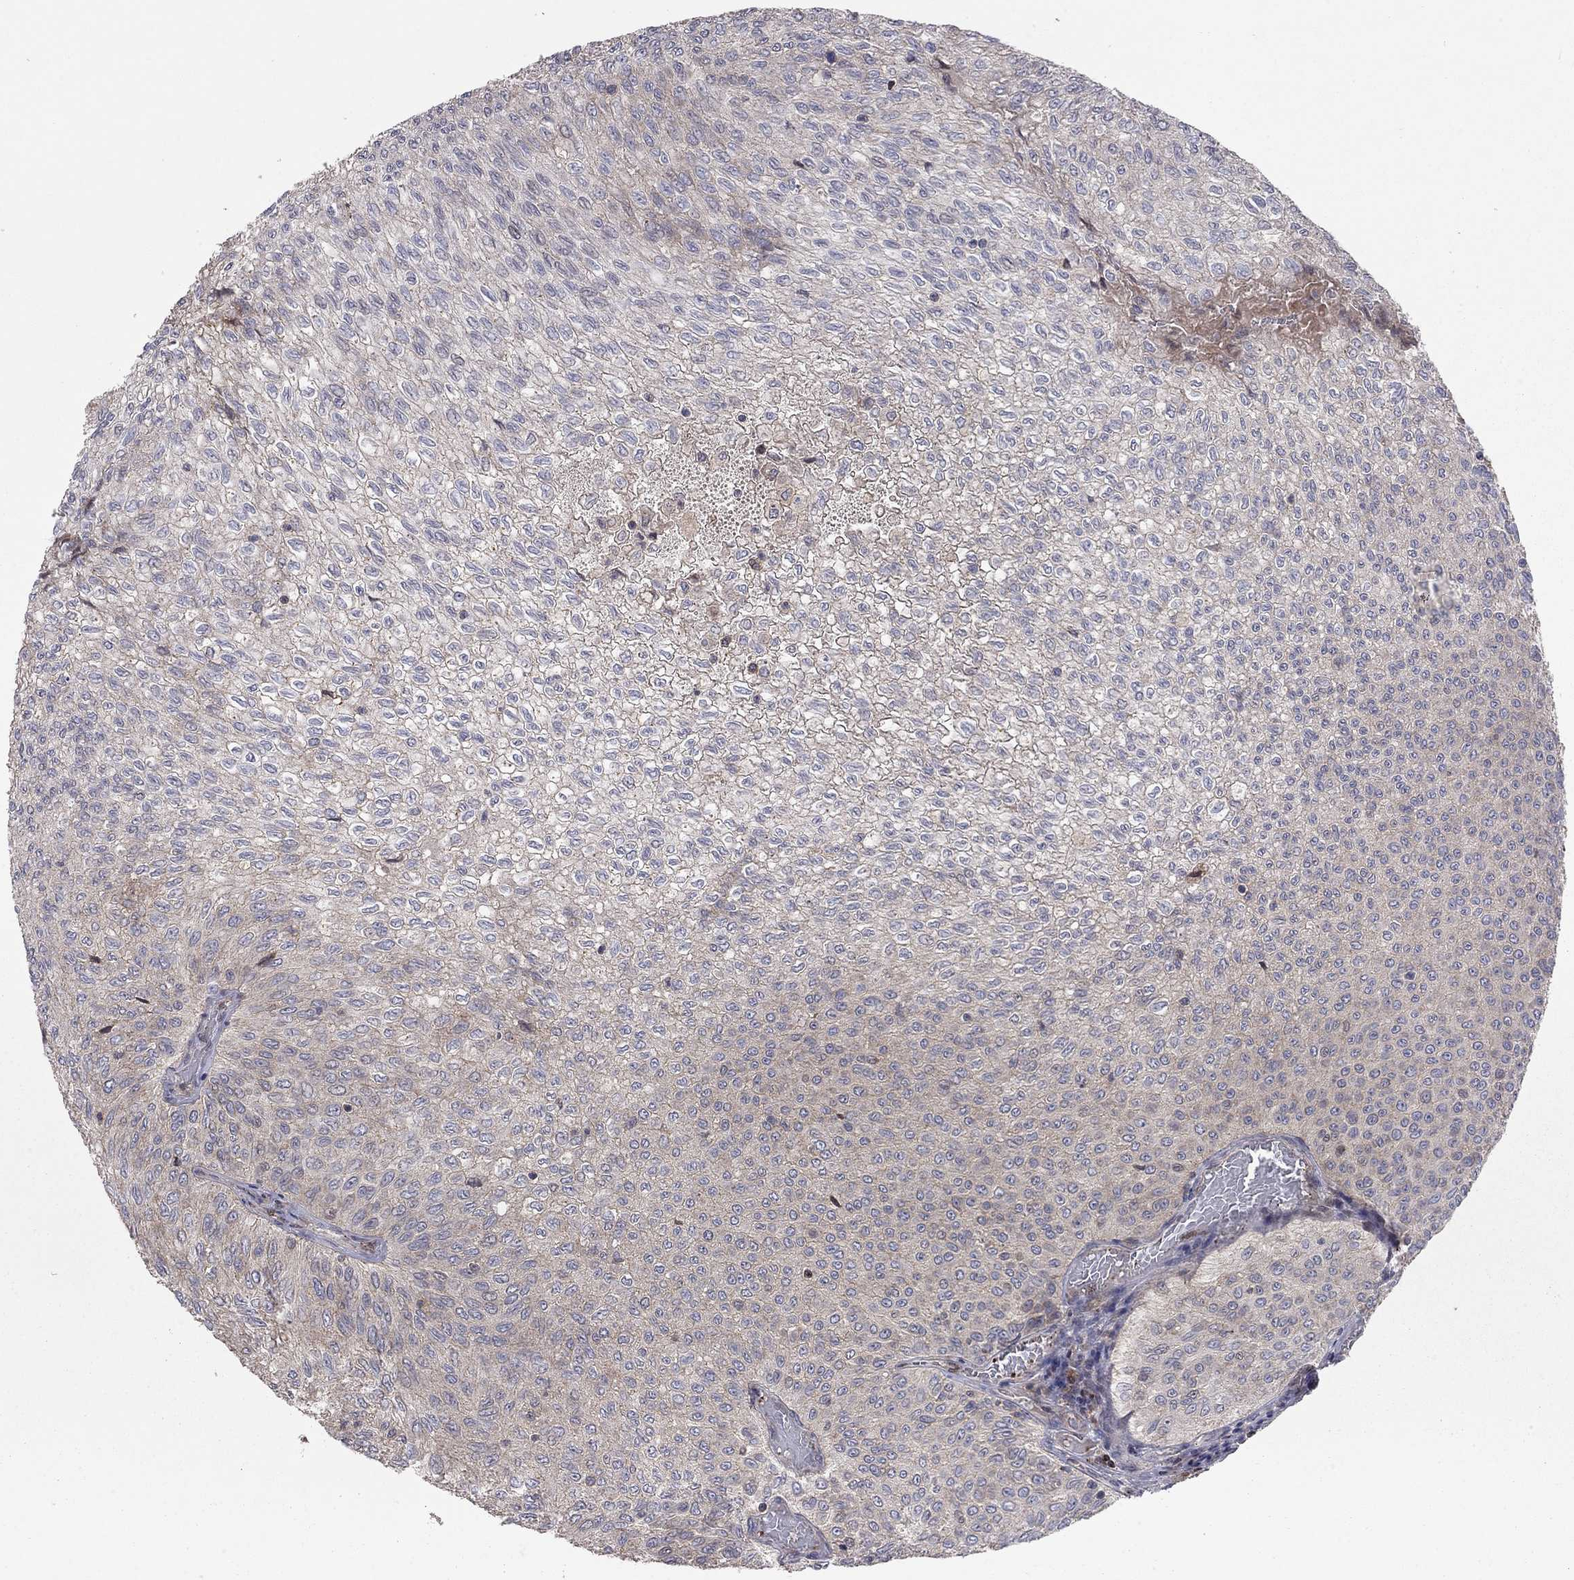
{"staining": {"intensity": "negative", "quantity": "none", "location": "none"}, "tissue": "urothelial cancer", "cell_type": "Tumor cells", "image_type": "cancer", "snomed": [{"axis": "morphology", "description": "Urothelial carcinoma, Low grade"}, {"axis": "topography", "description": "Urinary bladder"}], "caption": "There is no significant positivity in tumor cells of urothelial carcinoma (low-grade).", "gene": "ERN2", "patient": {"sex": "male", "age": 78}}